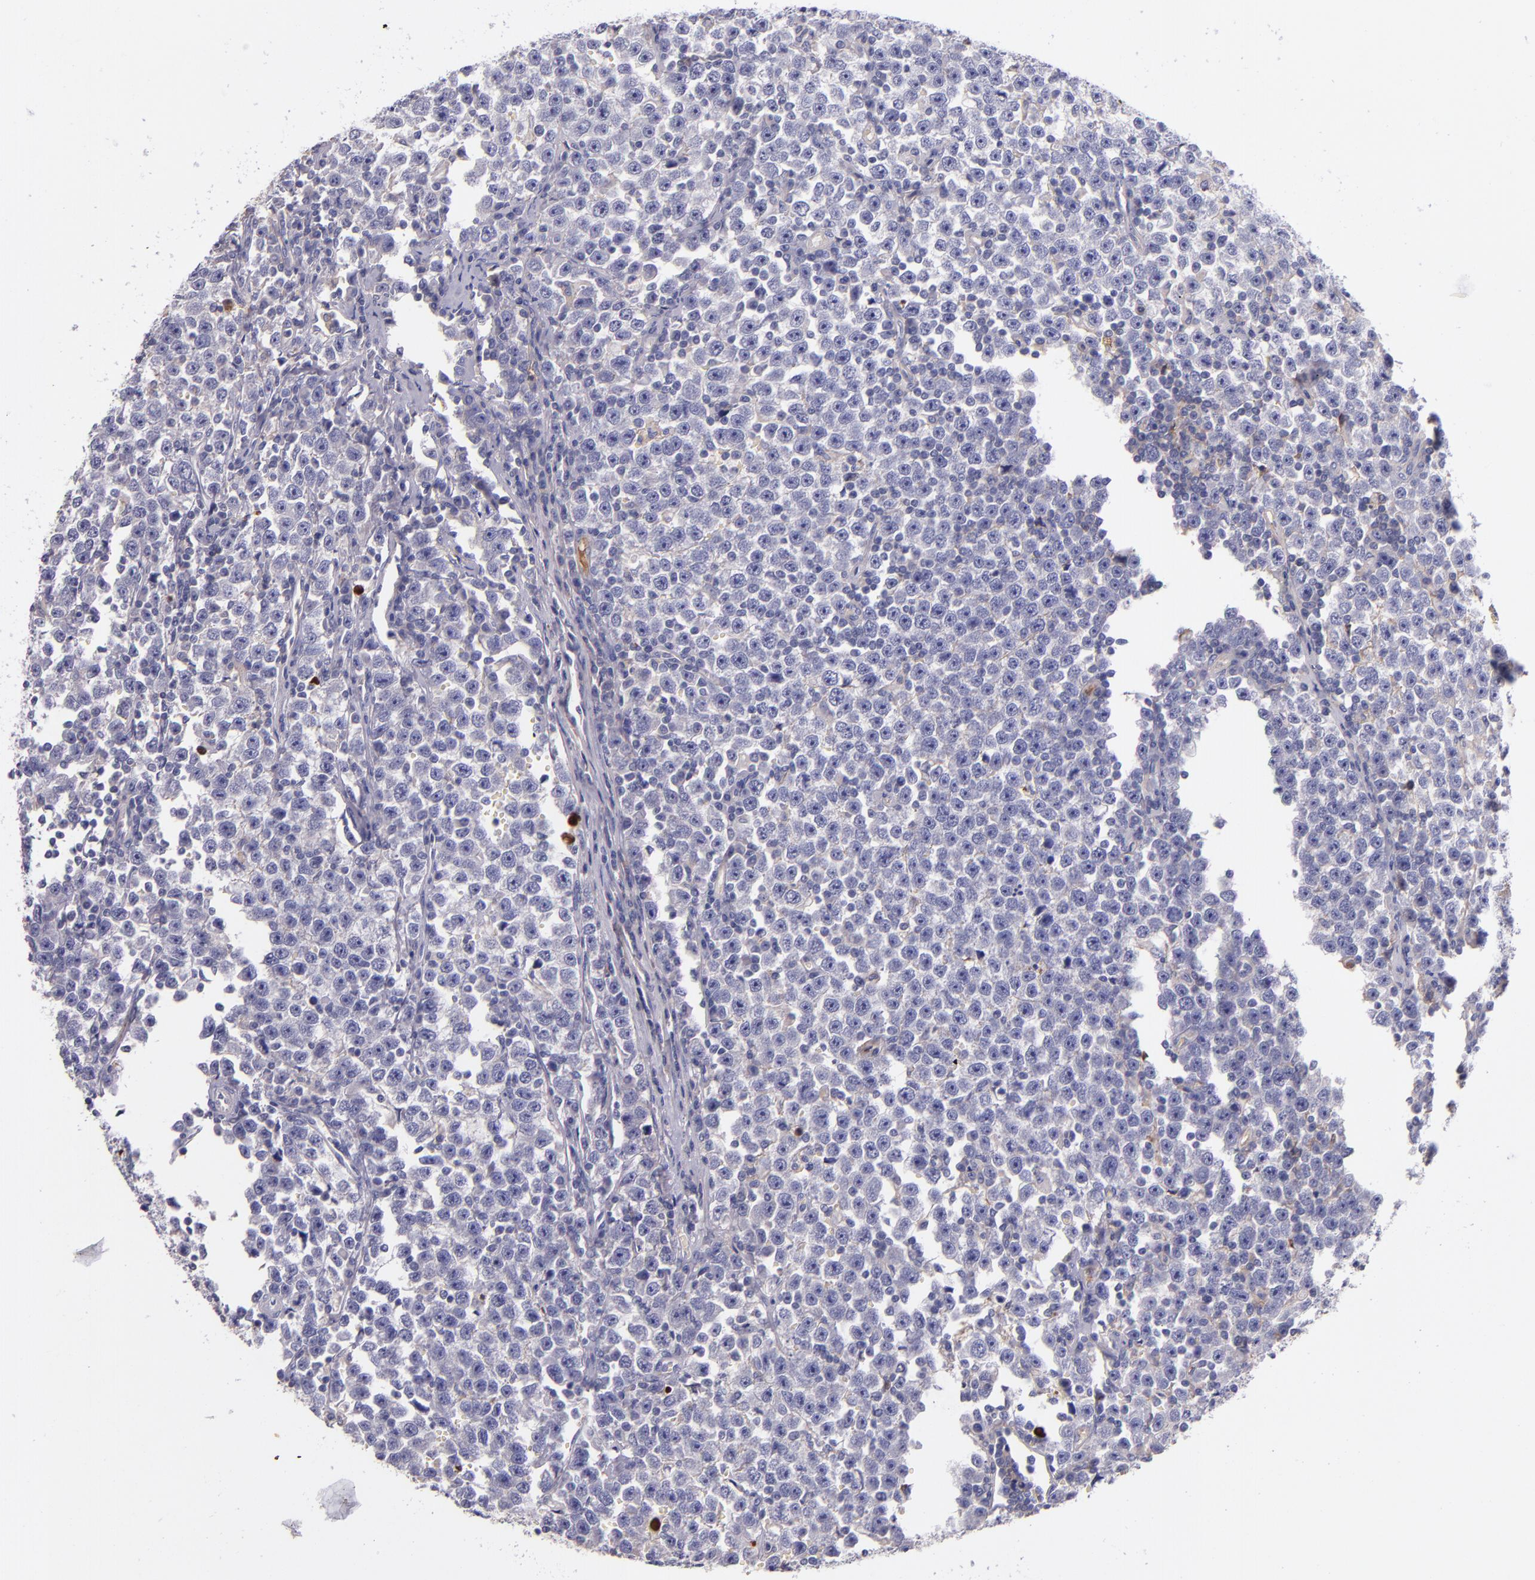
{"staining": {"intensity": "negative", "quantity": "none", "location": "none"}, "tissue": "testis cancer", "cell_type": "Tumor cells", "image_type": "cancer", "snomed": [{"axis": "morphology", "description": "Seminoma, NOS"}, {"axis": "topography", "description": "Testis"}], "caption": "The micrograph exhibits no staining of tumor cells in testis cancer.", "gene": "KNG1", "patient": {"sex": "male", "age": 43}}